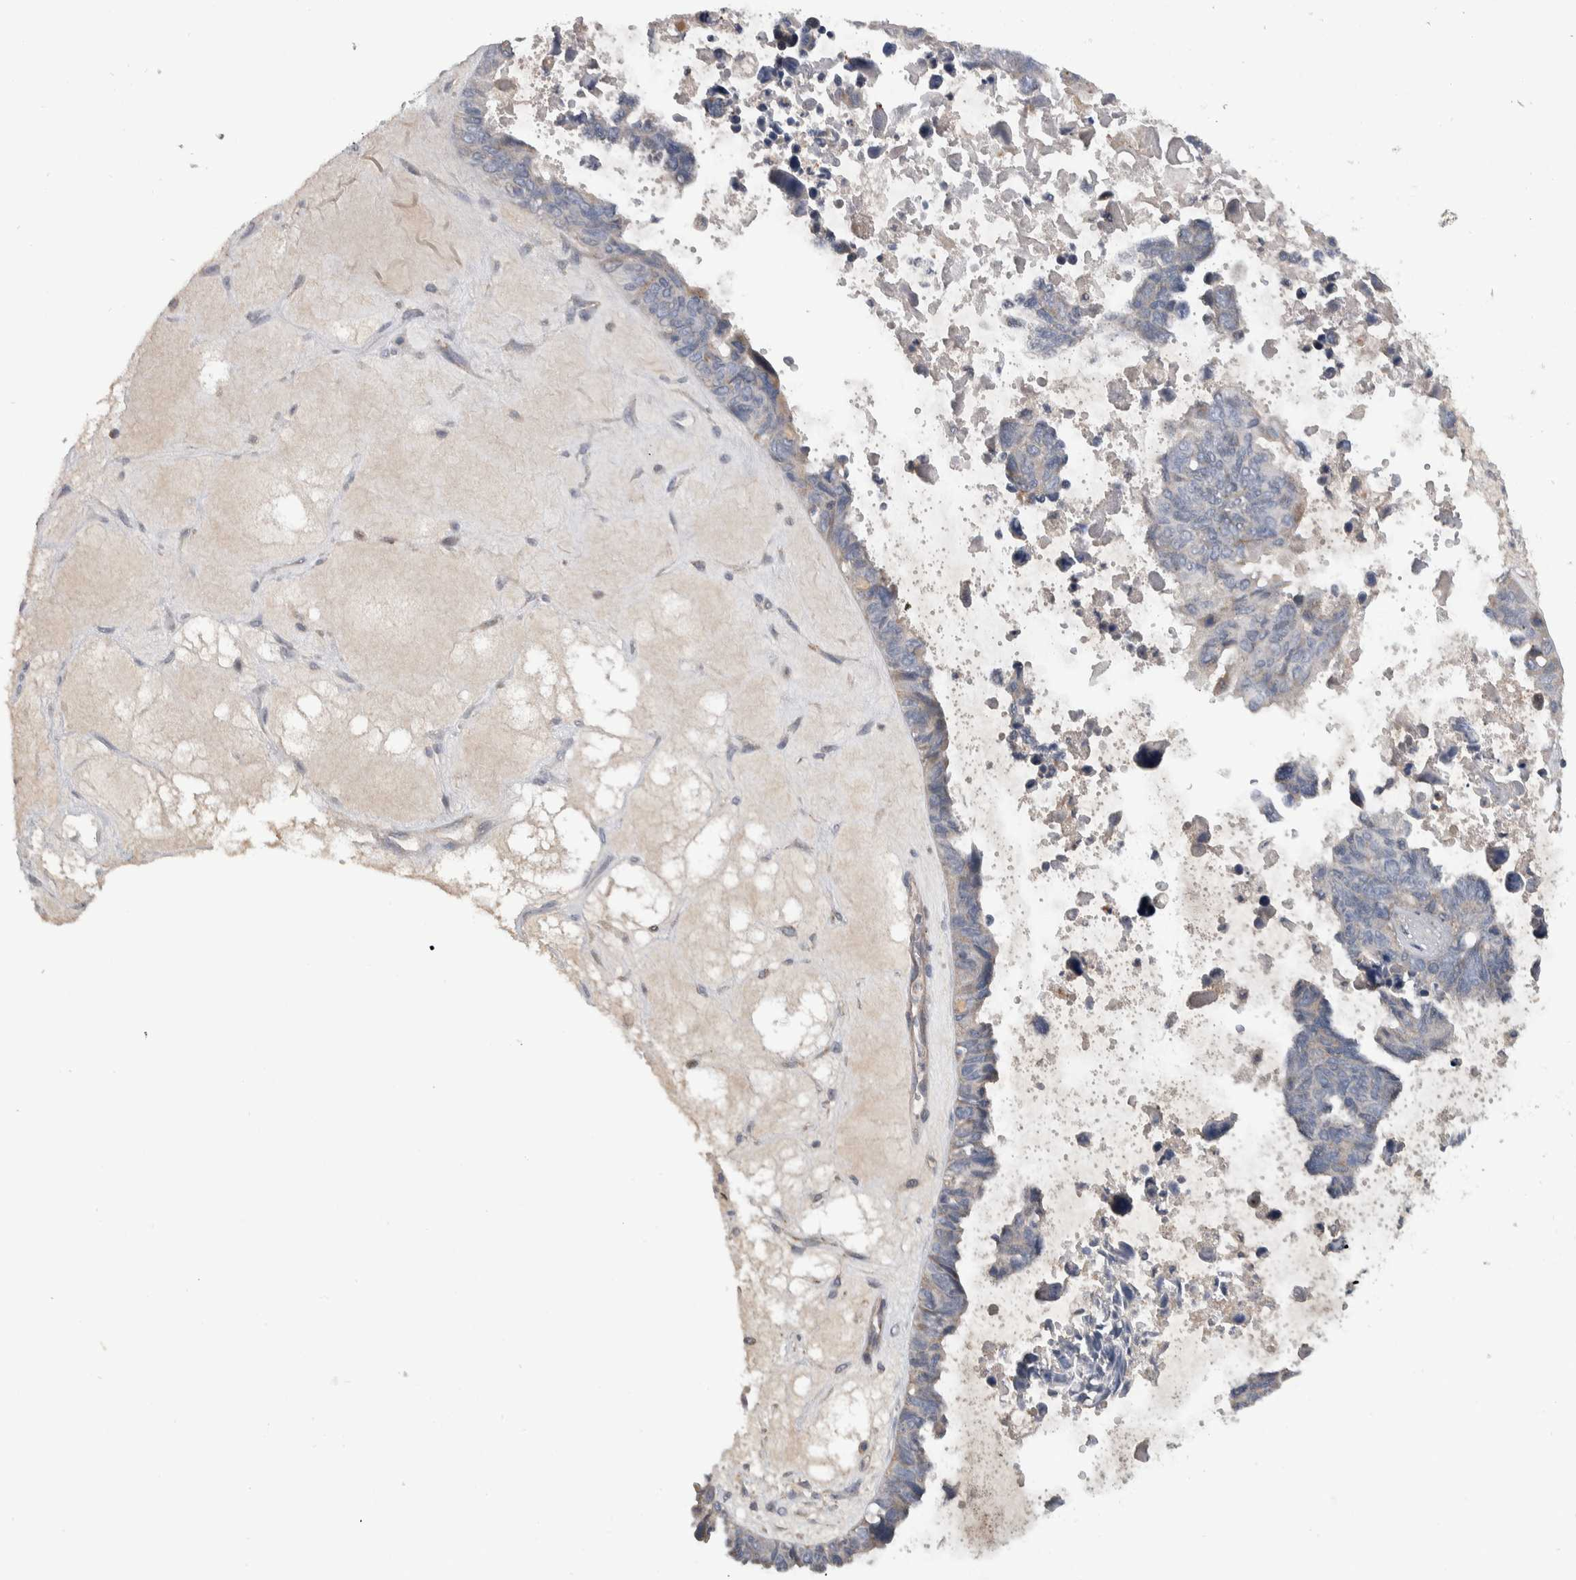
{"staining": {"intensity": "weak", "quantity": "<25%", "location": "cytoplasmic/membranous"}, "tissue": "ovarian cancer", "cell_type": "Tumor cells", "image_type": "cancer", "snomed": [{"axis": "morphology", "description": "Cystadenocarcinoma, serous, NOS"}, {"axis": "topography", "description": "Ovary"}], "caption": "An IHC histopathology image of ovarian serous cystadenocarcinoma is shown. There is no staining in tumor cells of ovarian serous cystadenocarcinoma.", "gene": "FAM83G", "patient": {"sex": "female", "age": 79}}